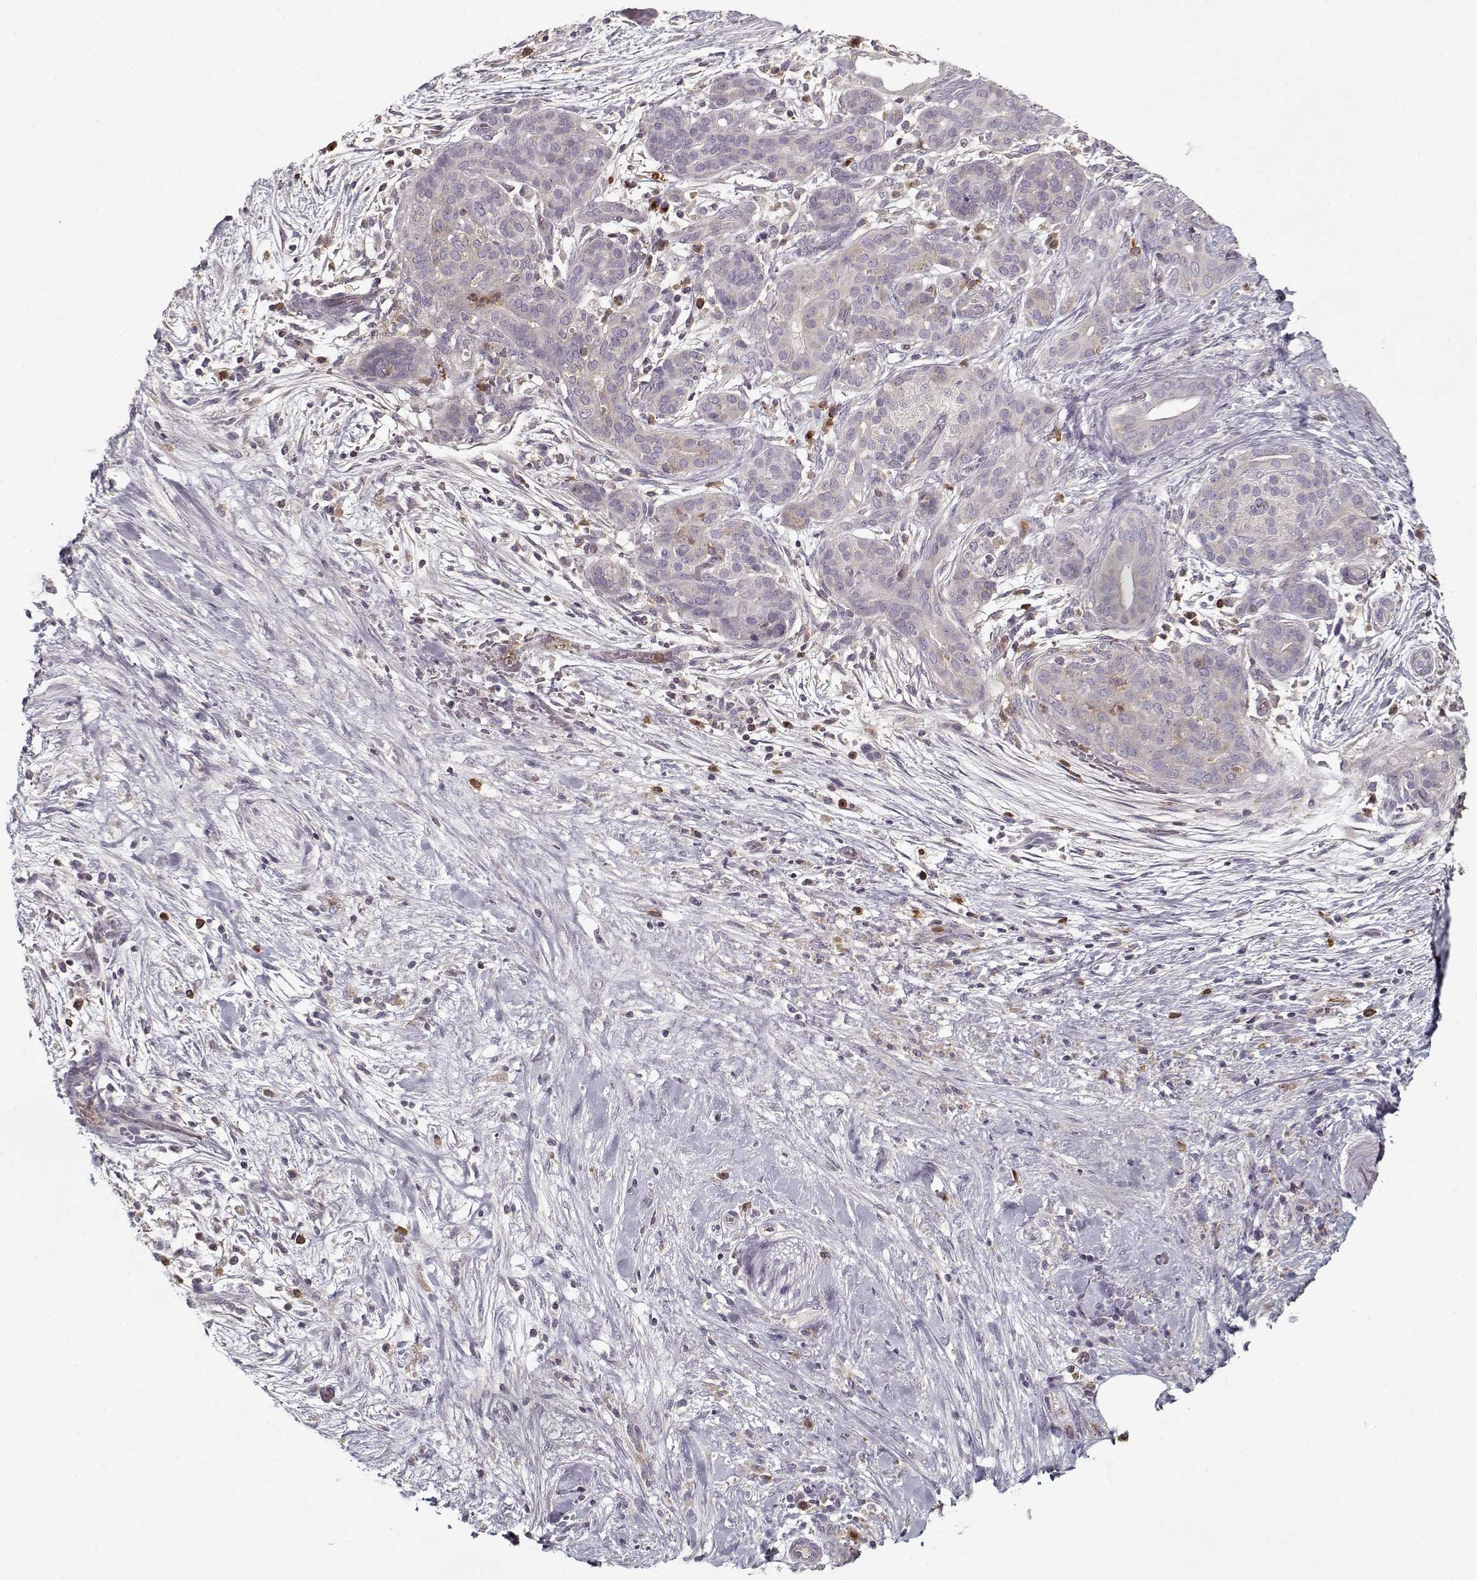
{"staining": {"intensity": "negative", "quantity": "none", "location": "none"}, "tissue": "pancreatic cancer", "cell_type": "Tumor cells", "image_type": "cancer", "snomed": [{"axis": "morphology", "description": "Adenocarcinoma, NOS"}, {"axis": "topography", "description": "Pancreas"}], "caption": "The histopathology image exhibits no staining of tumor cells in pancreatic cancer (adenocarcinoma).", "gene": "UNC13D", "patient": {"sex": "male", "age": 44}}